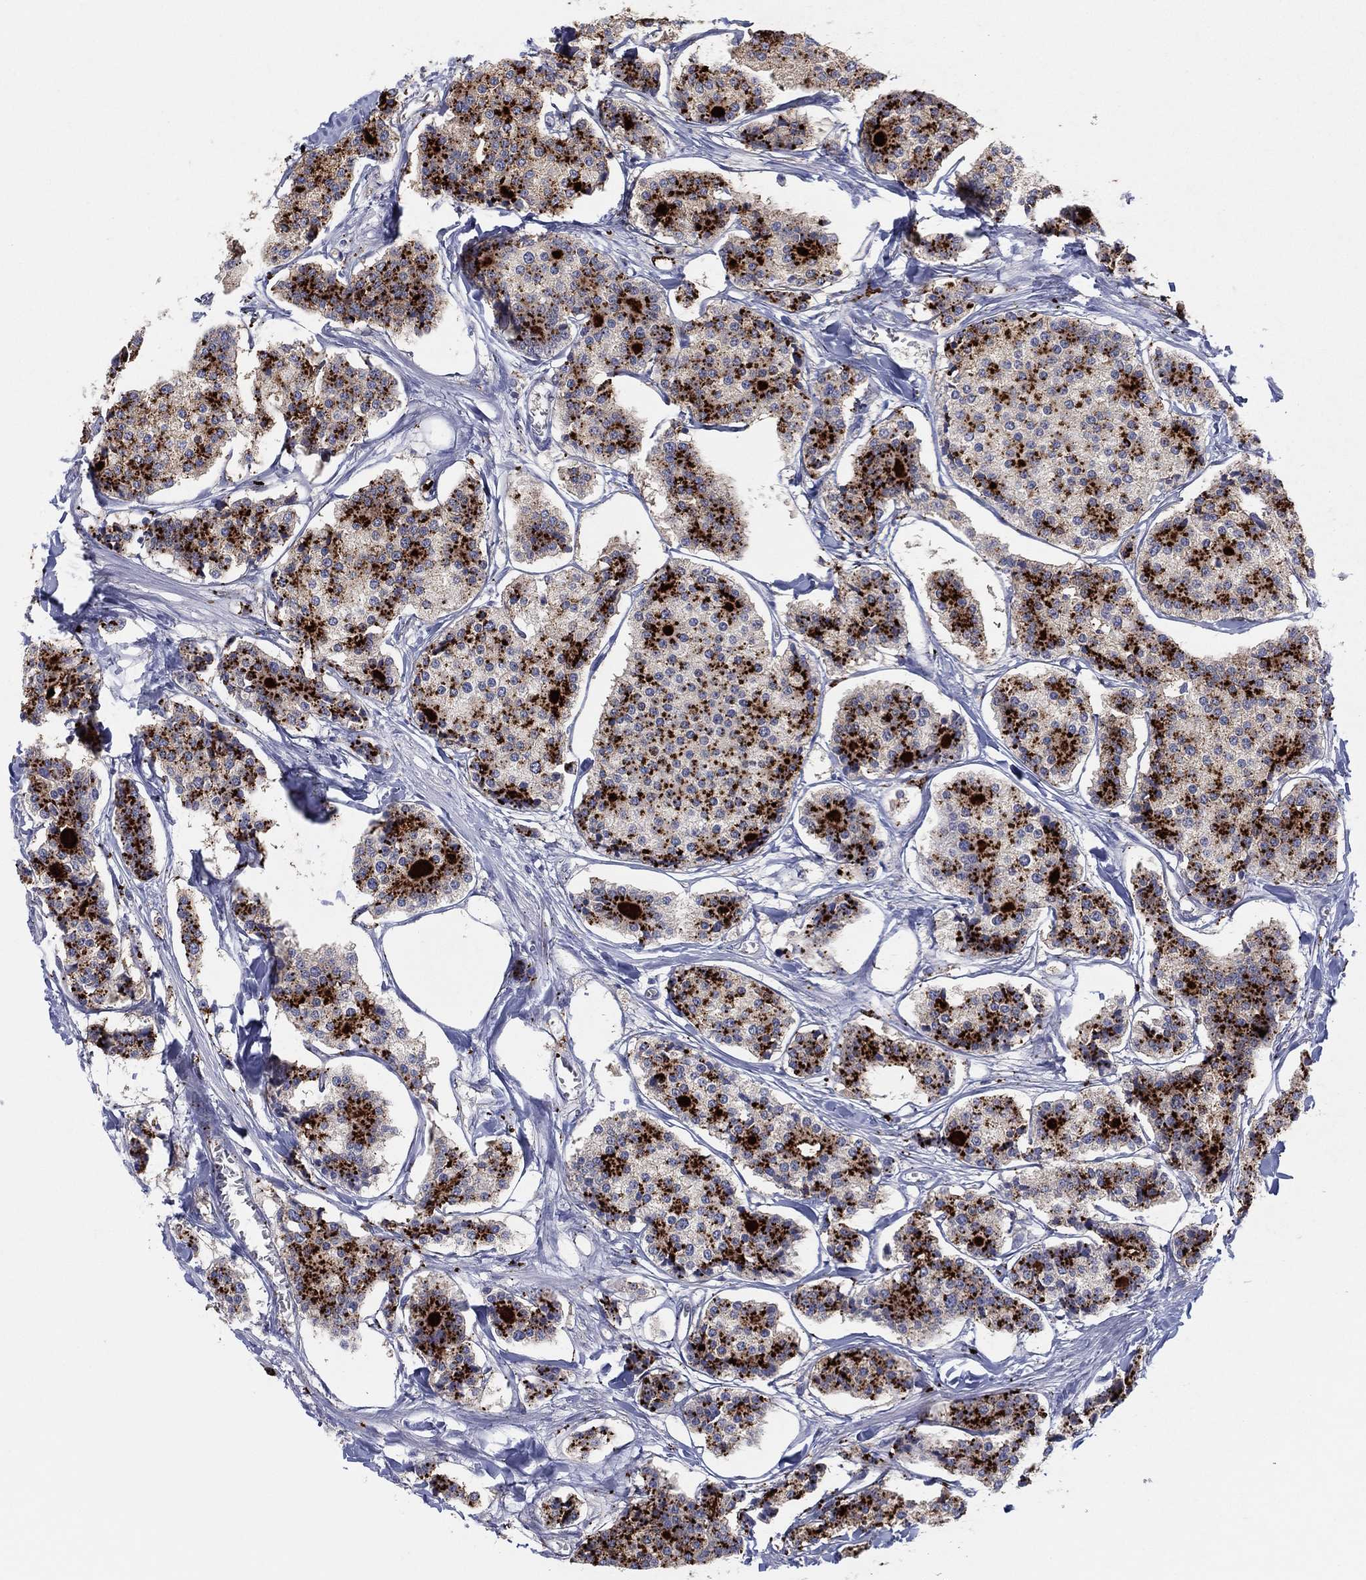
{"staining": {"intensity": "strong", "quantity": ">75%", "location": "cytoplasmic/membranous"}, "tissue": "carcinoid", "cell_type": "Tumor cells", "image_type": "cancer", "snomed": [{"axis": "morphology", "description": "Carcinoid, malignant, NOS"}, {"axis": "topography", "description": "Small intestine"}], "caption": "Protein expression analysis of carcinoid shows strong cytoplasmic/membranous positivity in about >75% of tumor cells.", "gene": "PLAC8", "patient": {"sex": "female", "age": 65}}